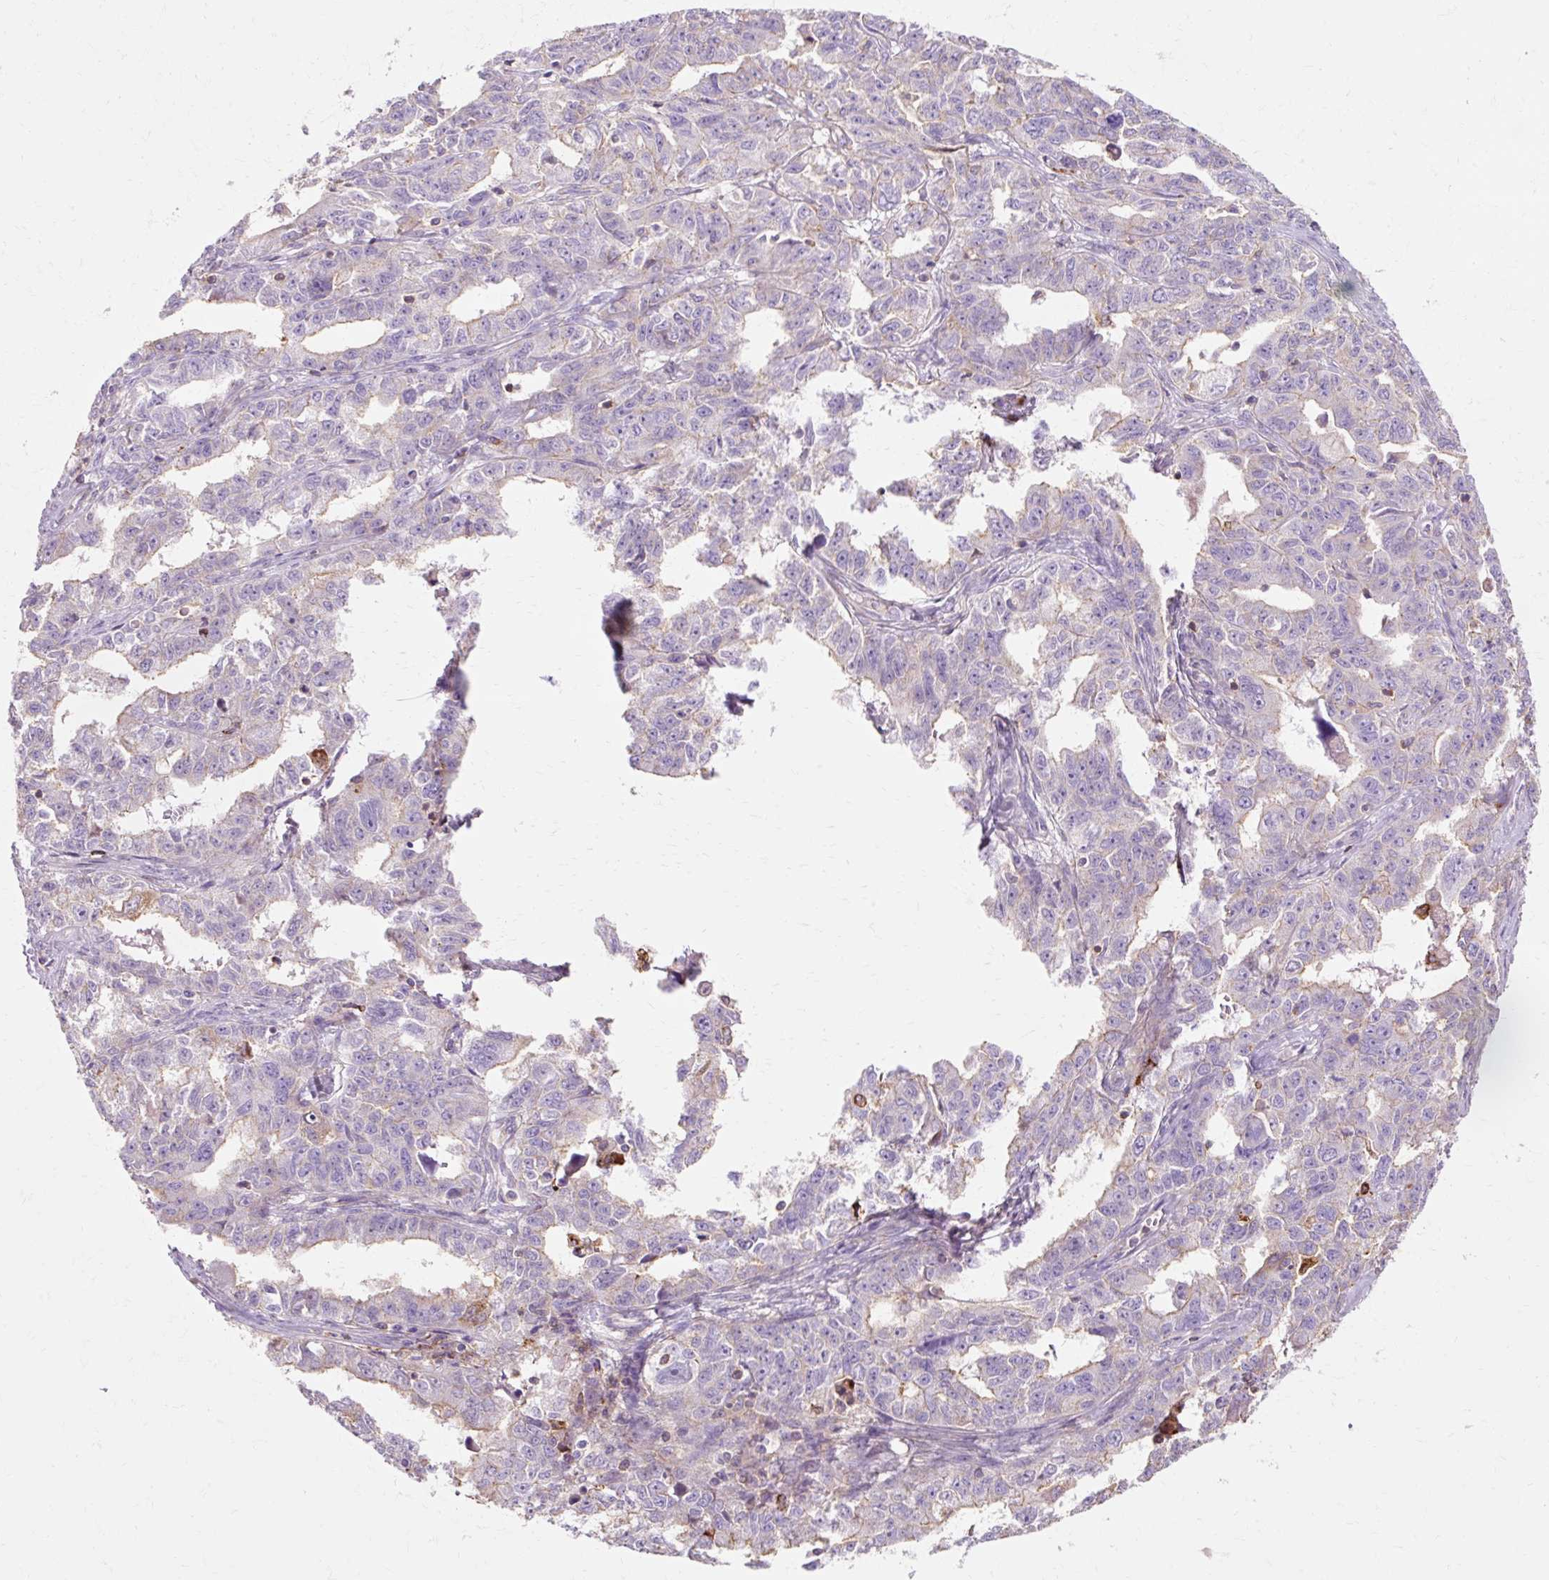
{"staining": {"intensity": "negative", "quantity": "none", "location": "none"}, "tissue": "ovarian cancer", "cell_type": "Tumor cells", "image_type": "cancer", "snomed": [{"axis": "morphology", "description": "Adenocarcinoma, NOS"}, {"axis": "morphology", "description": "Carcinoma, endometroid"}, {"axis": "topography", "description": "Ovary"}], "caption": "IHC of human ovarian endometroid carcinoma shows no expression in tumor cells.", "gene": "TBC1D2B", "patient": {"sex": "female", "age": 72}}